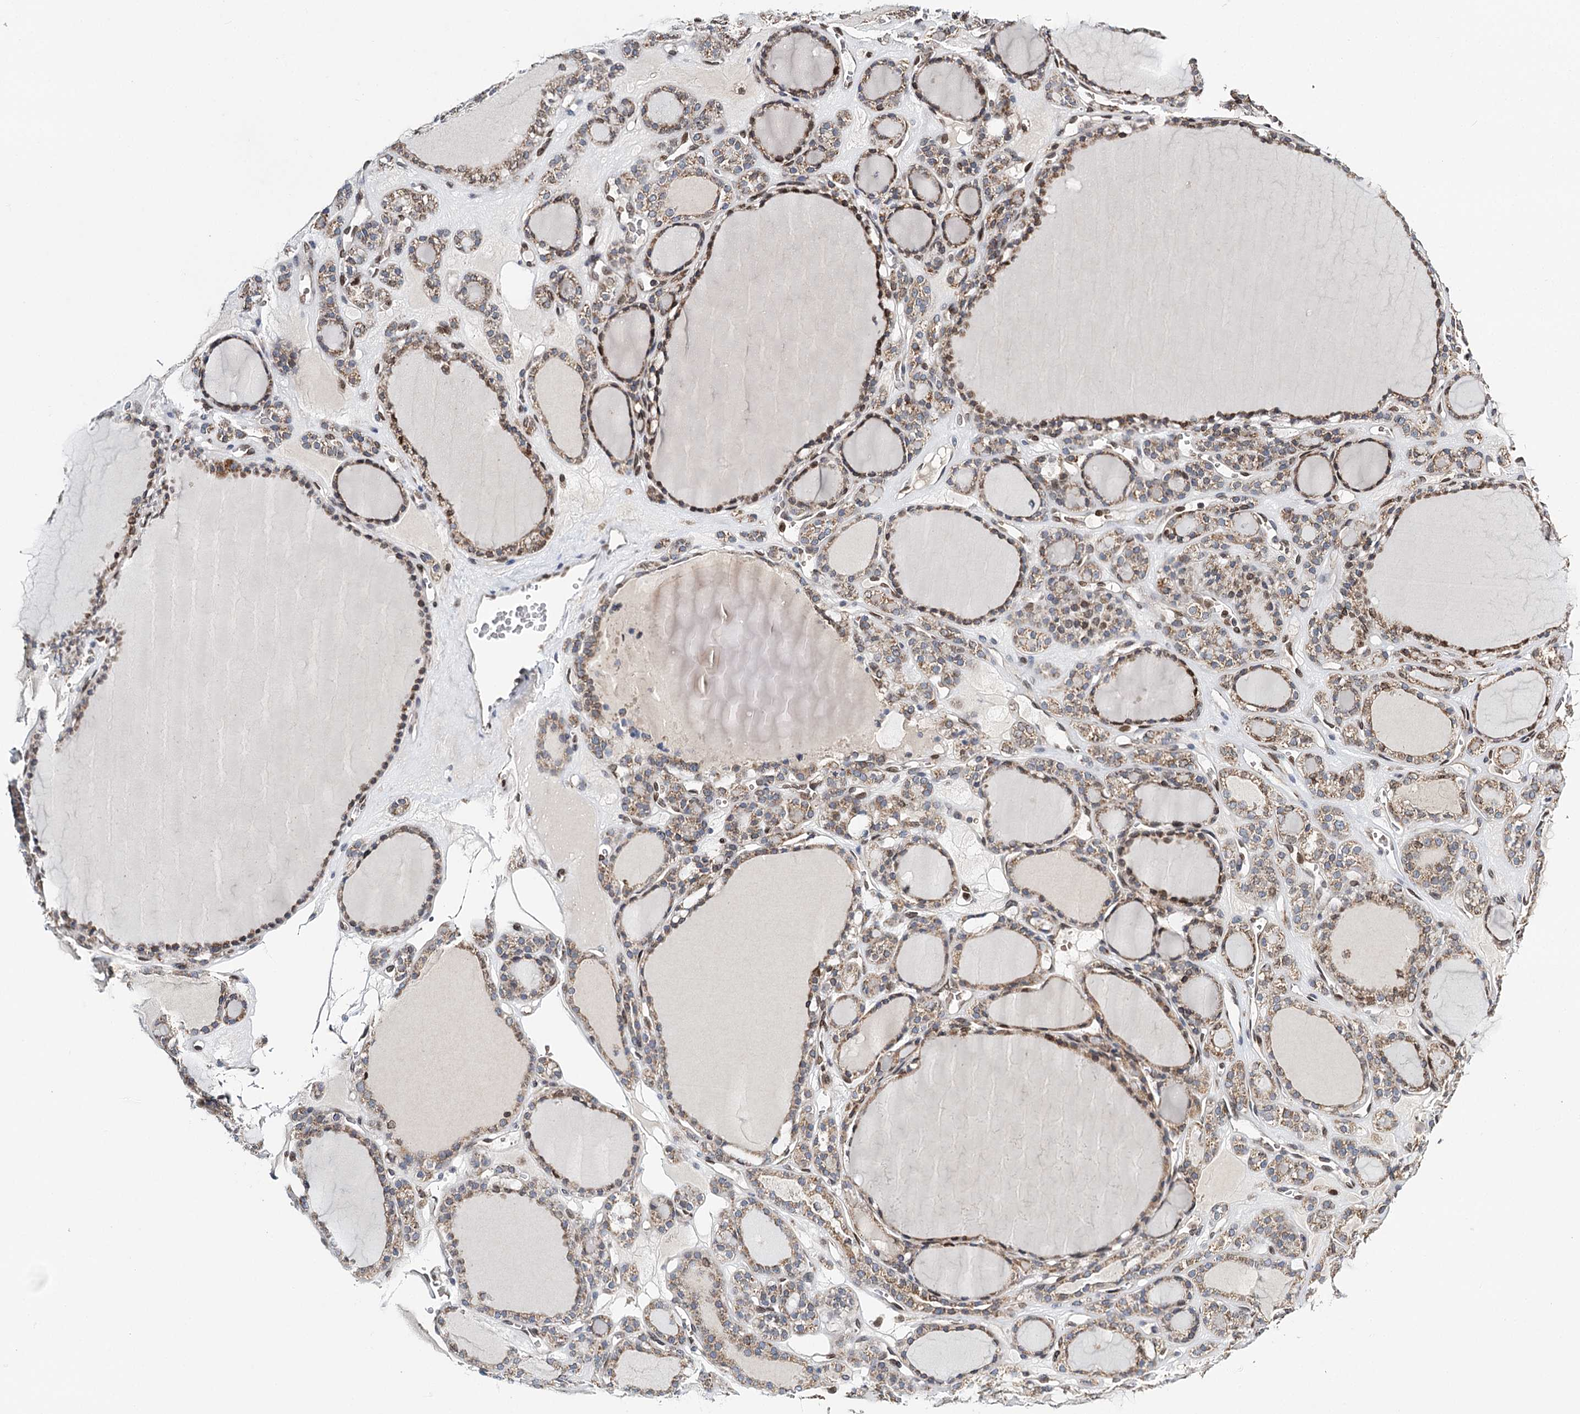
{"staining": {"intensity": "moderate", "quantity": ">75%", "location": "cytoplasmic/membranous"}, "tissue": "thyroid gland", "cell_type": "Glandular cells", "image_type": "normal", "snomed": [{"axis": "morphology", "description": "Normal tissue, NOS"}, {"axis": "topography", "description": "Thyroid gland"}], "caption": "The histopathology image reveals immunohistochemical staining of normal thyroid gland. There is moderate cytoplasmic/membranous staining is present in about >75% of glandular cells. (DAB (3,3'-diaminobenzidine) IHC with brightfield microscopy, high magnification).", "gene": "CFAP46", "patient": {"sex": "female", "age": 28}}